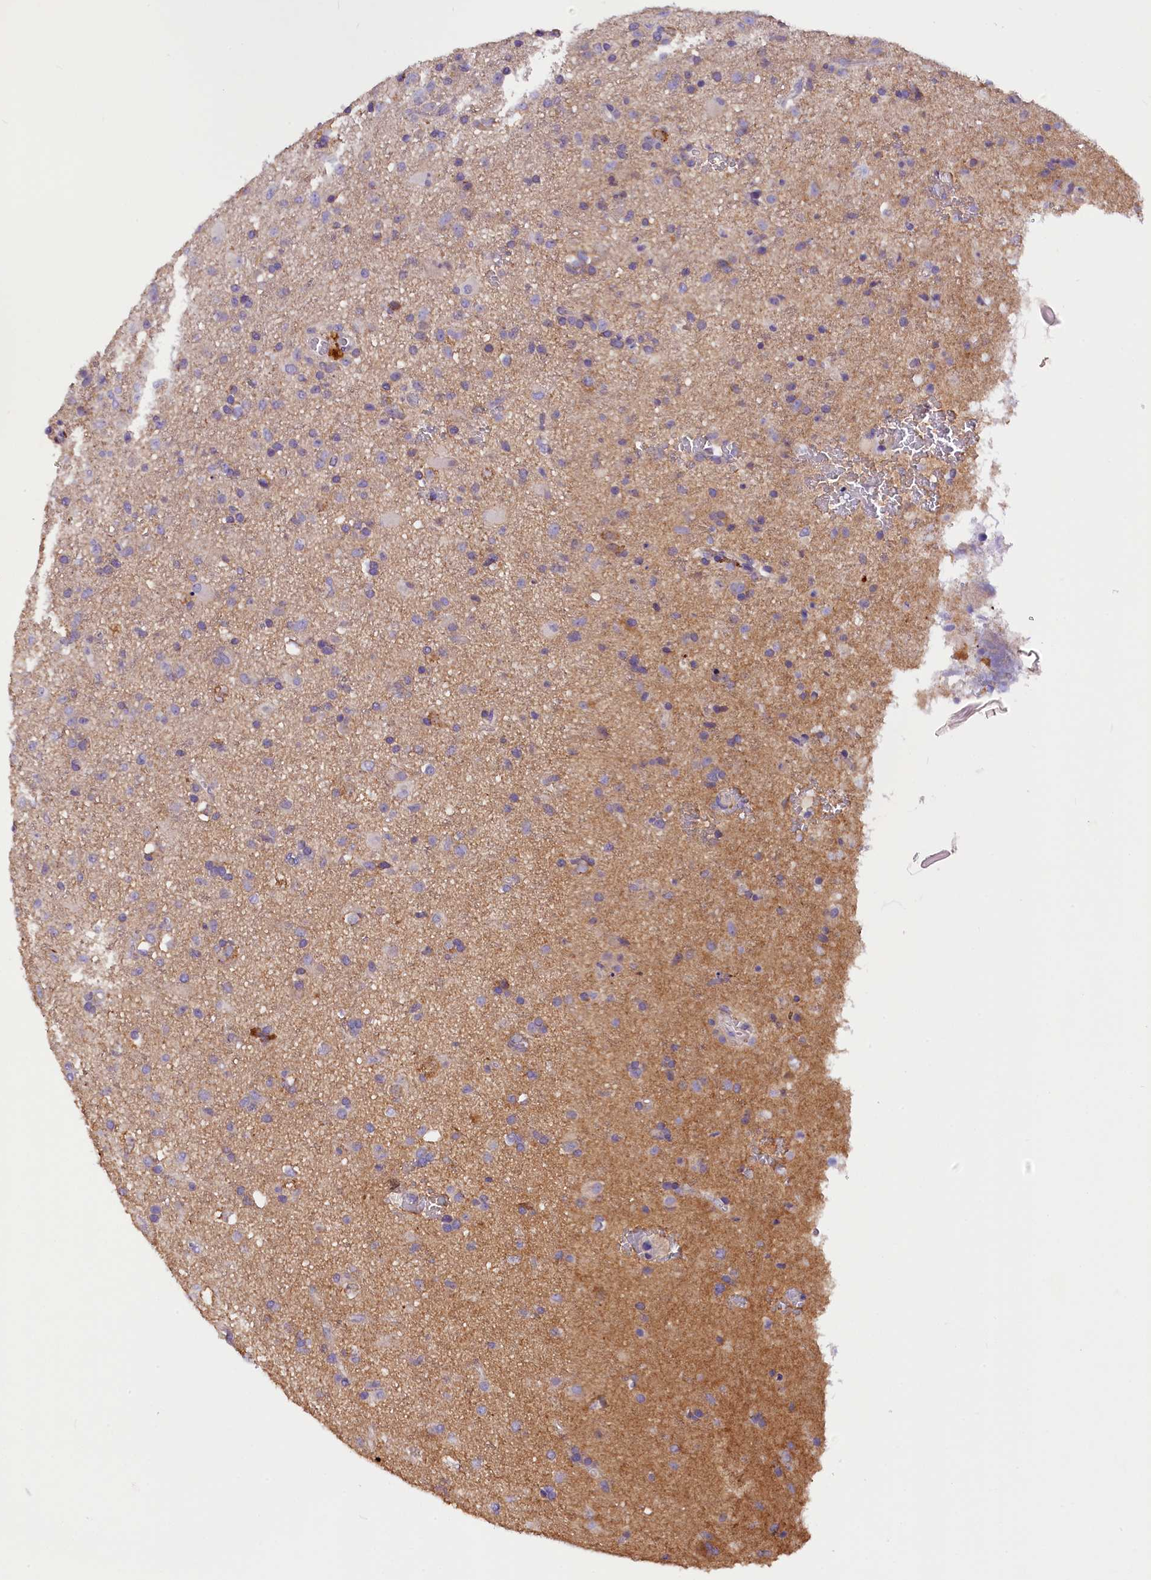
{"staining": {"intensity": "negative", "quantity": "none", "location": "none"}, "tissue": "glioma", "cell_type": "Tumor cells", "image_type": "cancer", "snomed": [{"axis": "morphology", "description": "Glioma, malignant, Low grade"}, {"axis": "topography", "description": "Brain"}], "caption": "IHC image of neoplastic tissue: human glioma stained with DAB (3,3'-diaminobenzidine) demonstrates no significant protein expression in tumor cells.", "gene": "AP3B2", "patient": {"sex": "male", "age": 65}}